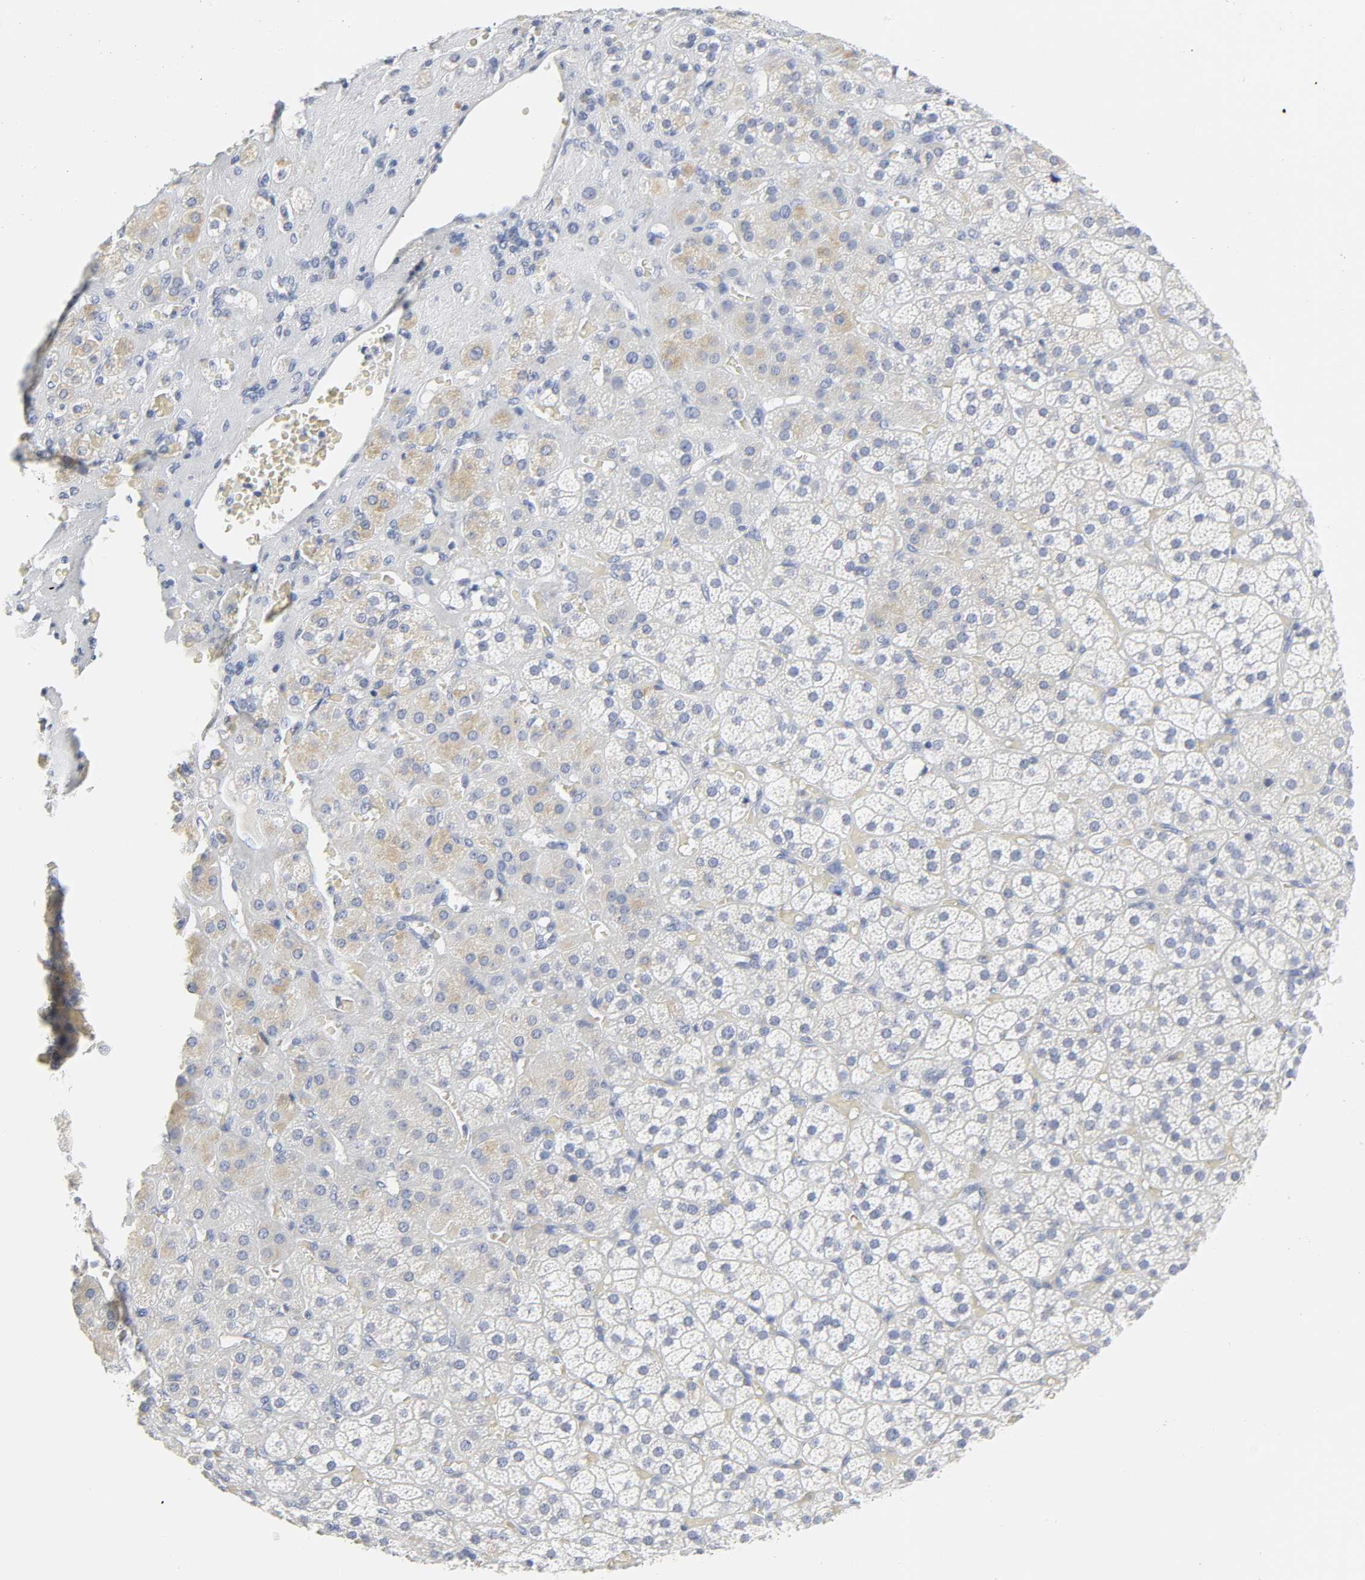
{"staining": {"intensity": "weak", "quantity": "<25%", "location": "cytoplasmic/membranous"}, "tissue": "adrenal gland", "cell_type": "Glandular cells", "image_type": "normal", "snomed": [{"axis": "morphology", "description": "Normal tissue, NOS"}, {"axis": "topography", "description": "Adrenal gland"}], "caption": "Immunohistochemistry (IHC) micrograph of normal adrenal gland stained for a protein (brown), which reveals no staining in glandular cells. (Stains: DAB immunohistochemistry (IHC) with hematoxylin counter stain, Microscopy: brightfield microscopy at high magnification).", "gene": "ACP3", "patient": {"sex": "female", "age": 71}}